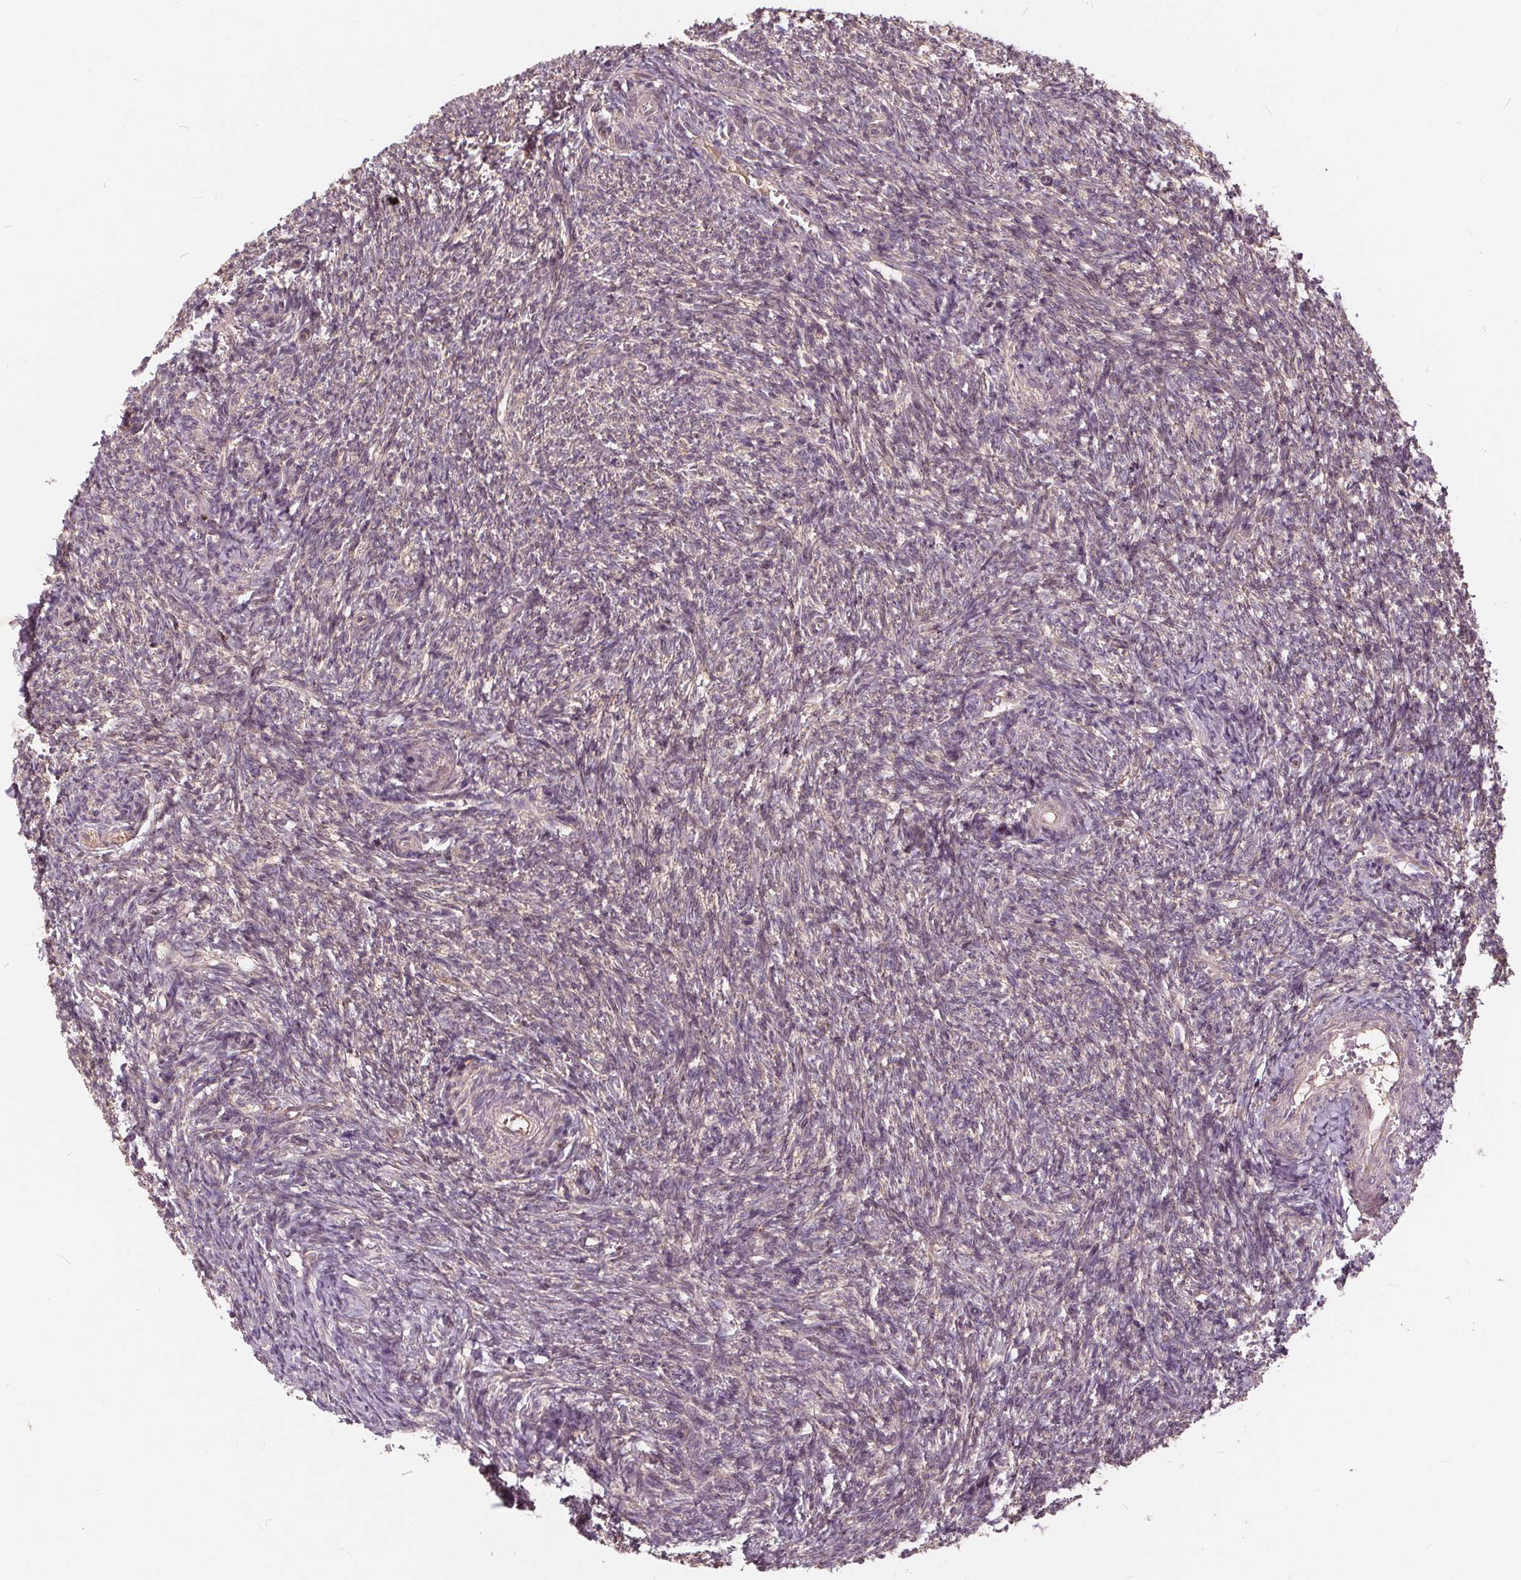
{"staining": {"intensity": "negative", "quantity": "none", "location": "none"}, "tissue": "ovary", "cell_type": "Ovarian stroma cells", "image_type": "normal", "snomed": [{"axis": "morphology", "description": "Normal tissue, NOS"}, {"axis": "topography", "description": "Ovary"}], "caption": "High magnification brightfield microscopy of normal ovary stained with DAB (brown) and counterstained with hematoxylin (blue): ovarian stroma cells show no significant positivity.", "gene": "CSNK1G2", "patient": {"sex": "female", "age": 39}}